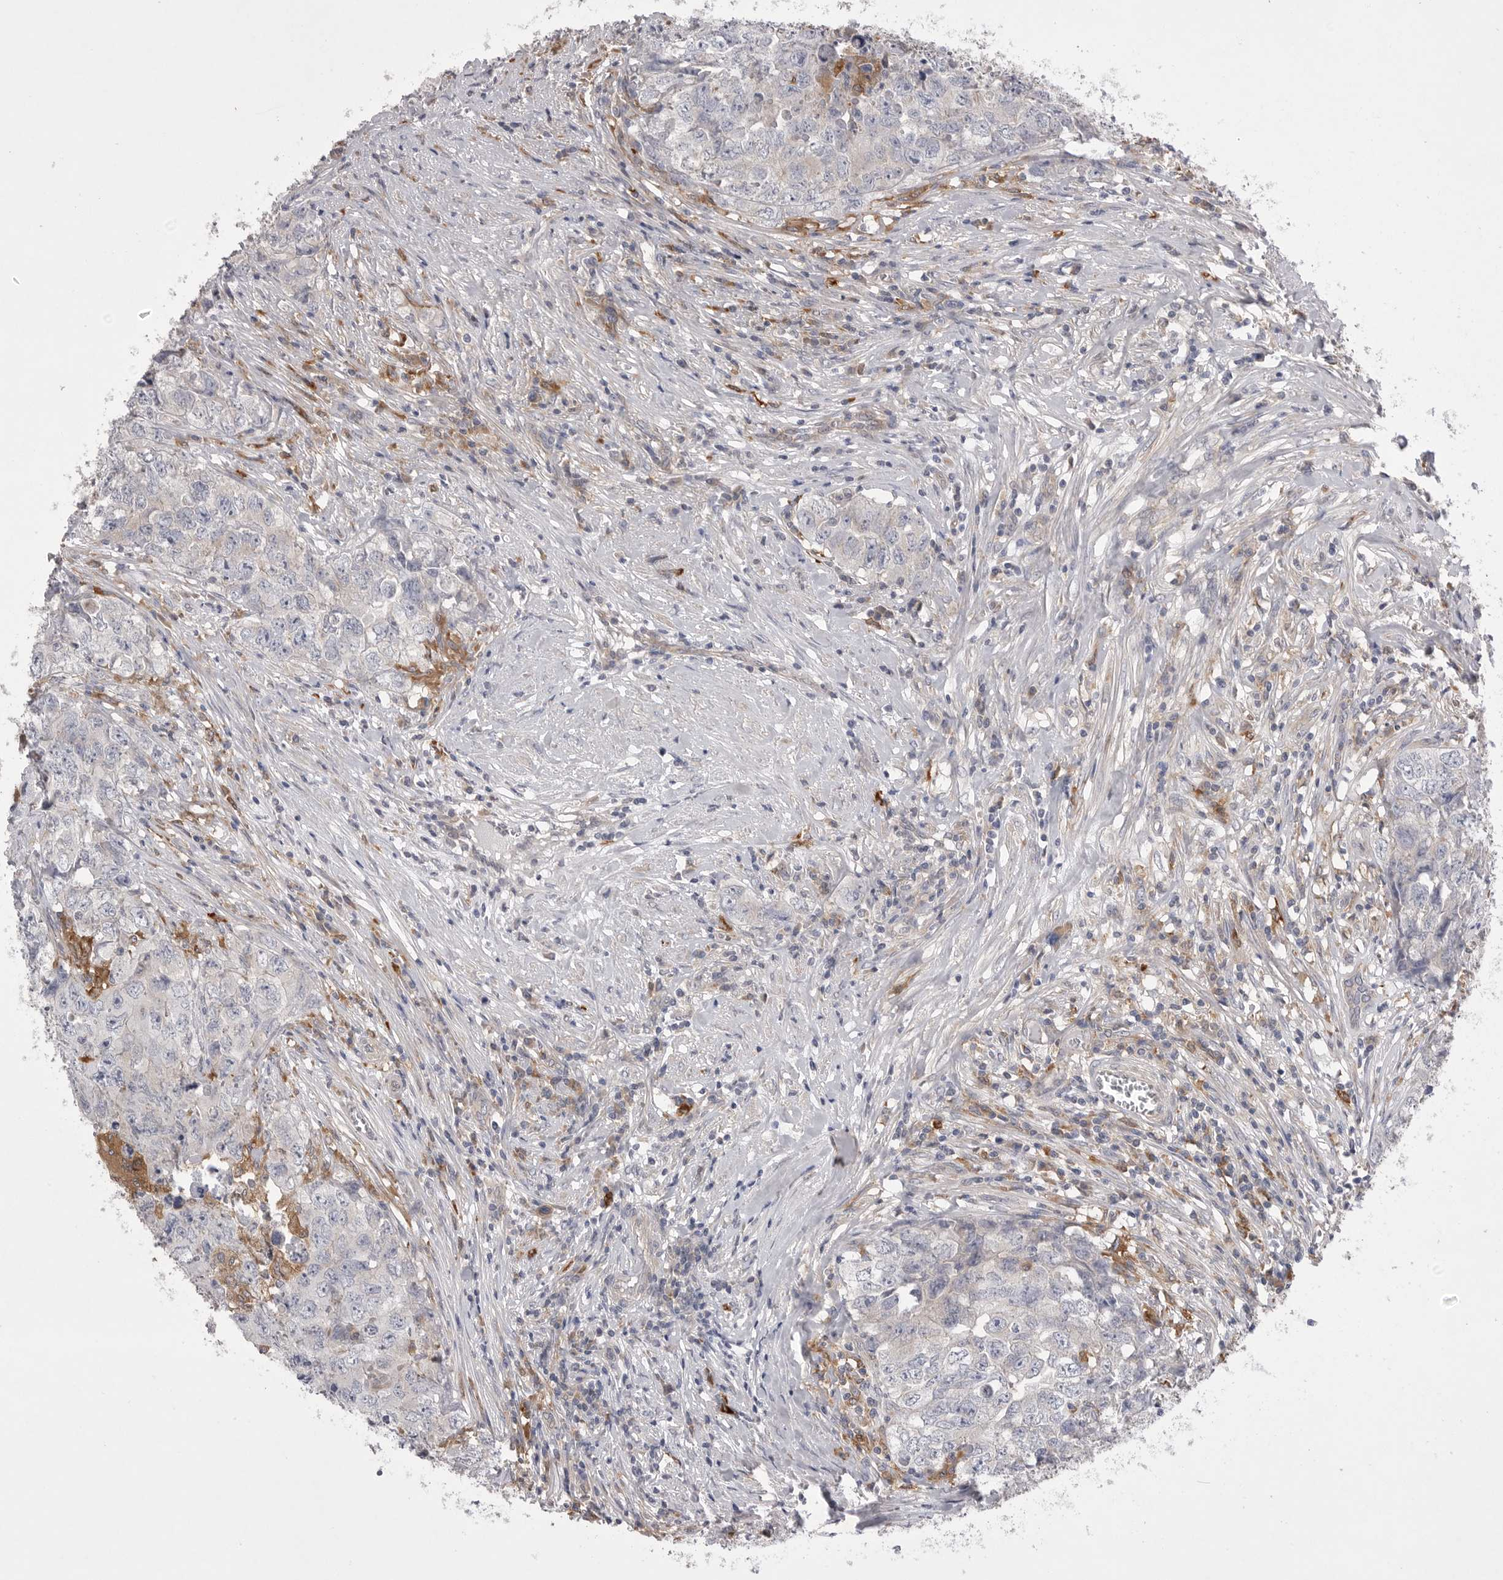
{"staining": {"intensity": "negative", "quantity": "none", "location": "none"}, "tissue": "testis cancer", "cell_type": "Tumor cells", "image_type": "cancer", "snomed": [{"axis": "morphology", "description": "Seminoma, NOS"}, {"axis": "morphology", "description": "Carcinoma, Embryonal, NOS"}, {"axis": "topography", "description": "Testis"}], "caption": "Testis seminoma stained for a protein using immunohistochemistry (IHC) demonstrates no staining tumor cells.", "gene": "VAC14", "patient": {"sex": "male", "age": 43}}